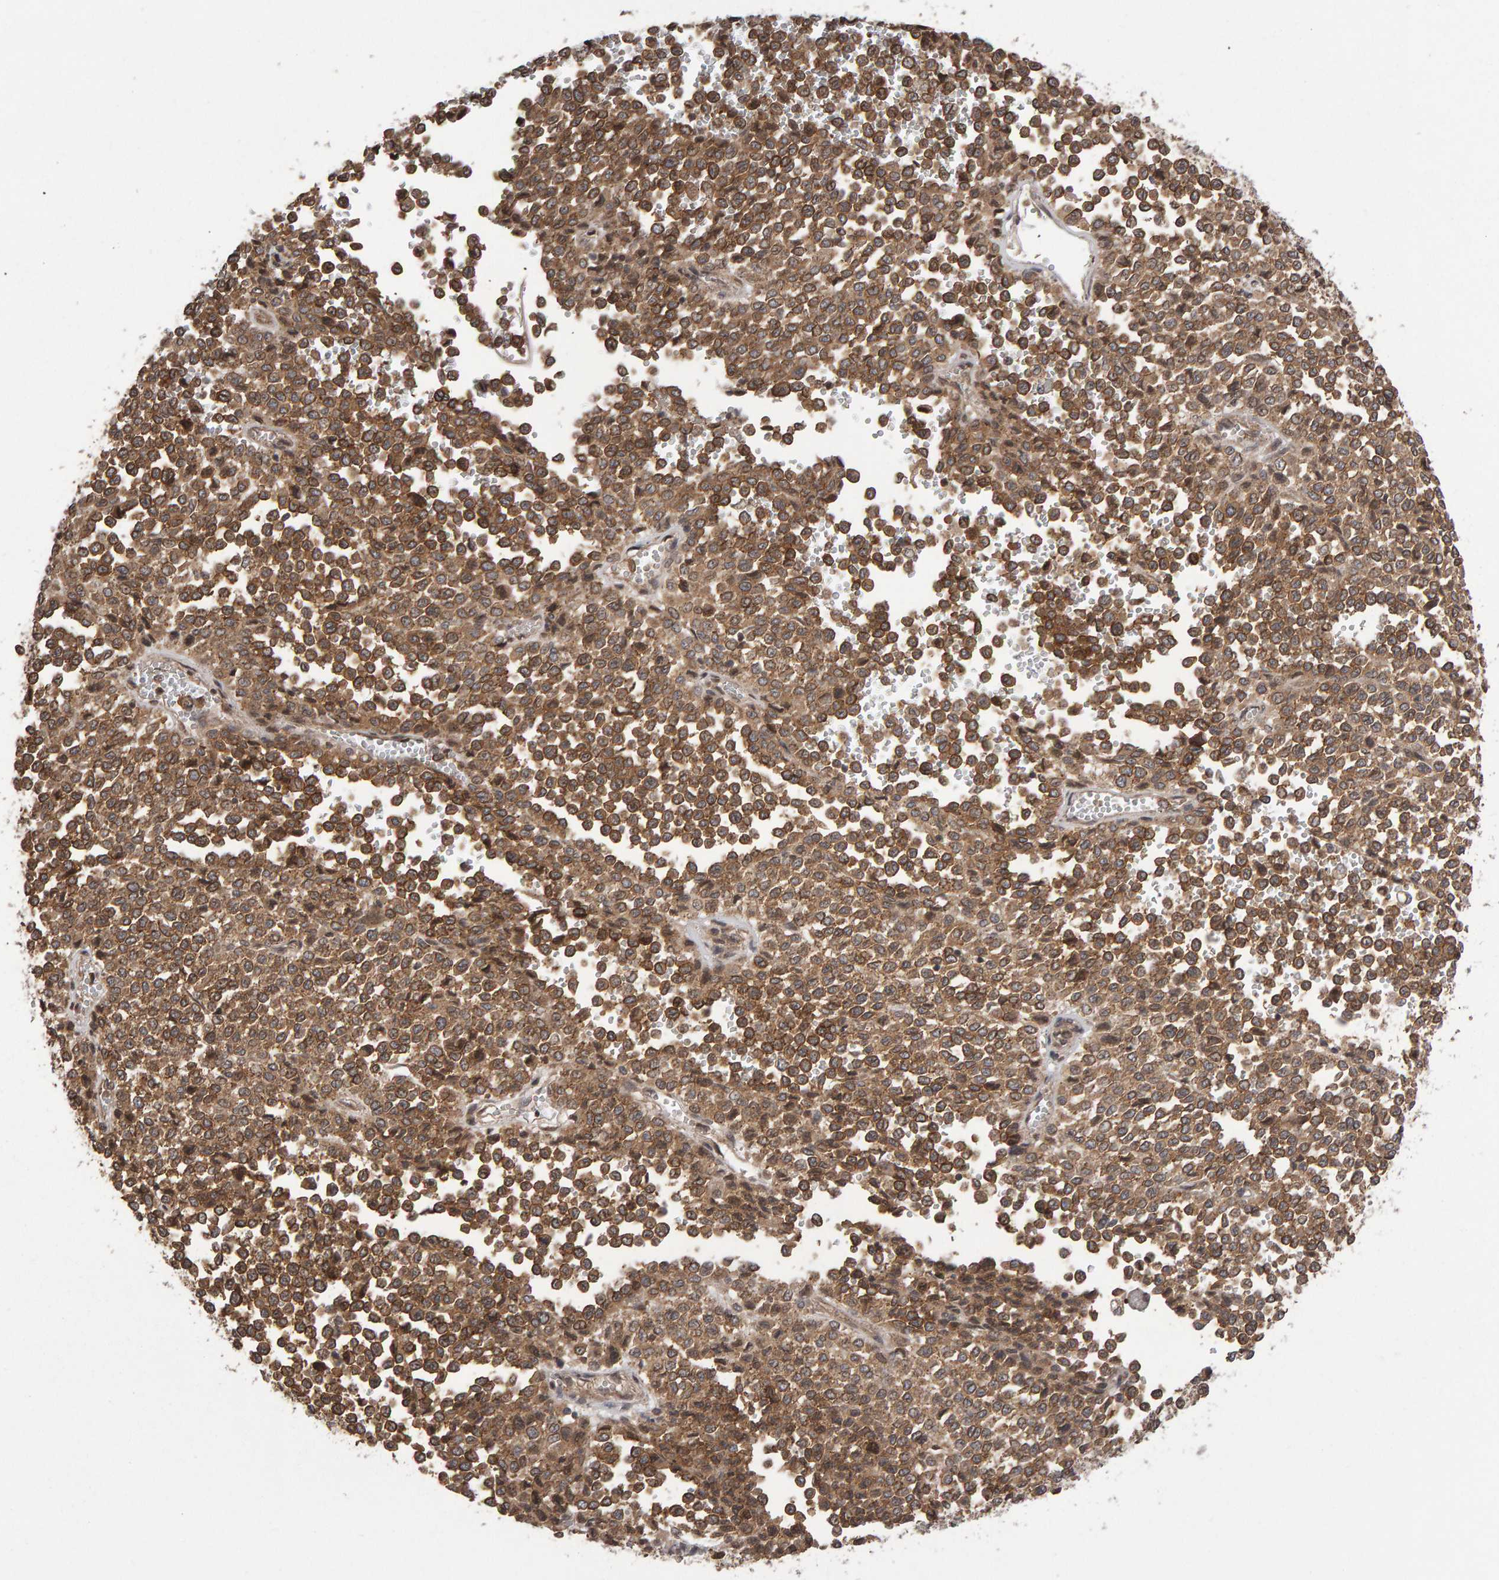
{"staining": {"intensity": "moderate", "quantity": ">75%", "location": "cytoplasmic/membranous"}, "tissue": "melanoma", "cell_type": "Tumor cells", "image_type": "cancer", "snomed": [{"axis": "morphology", "description": "Malignant melanoma, Metastatic site"}, {"axis": "topography", "description": "Pancreas"}], "caption": "Melanoma was stained to show a protein in brown. There is medium levels of moderate cytoplasmic/membranous positivity in approximately >75% of tumor cells.", "gene": "SCRIB", "patient": {"sex": "female", "age": 30}}